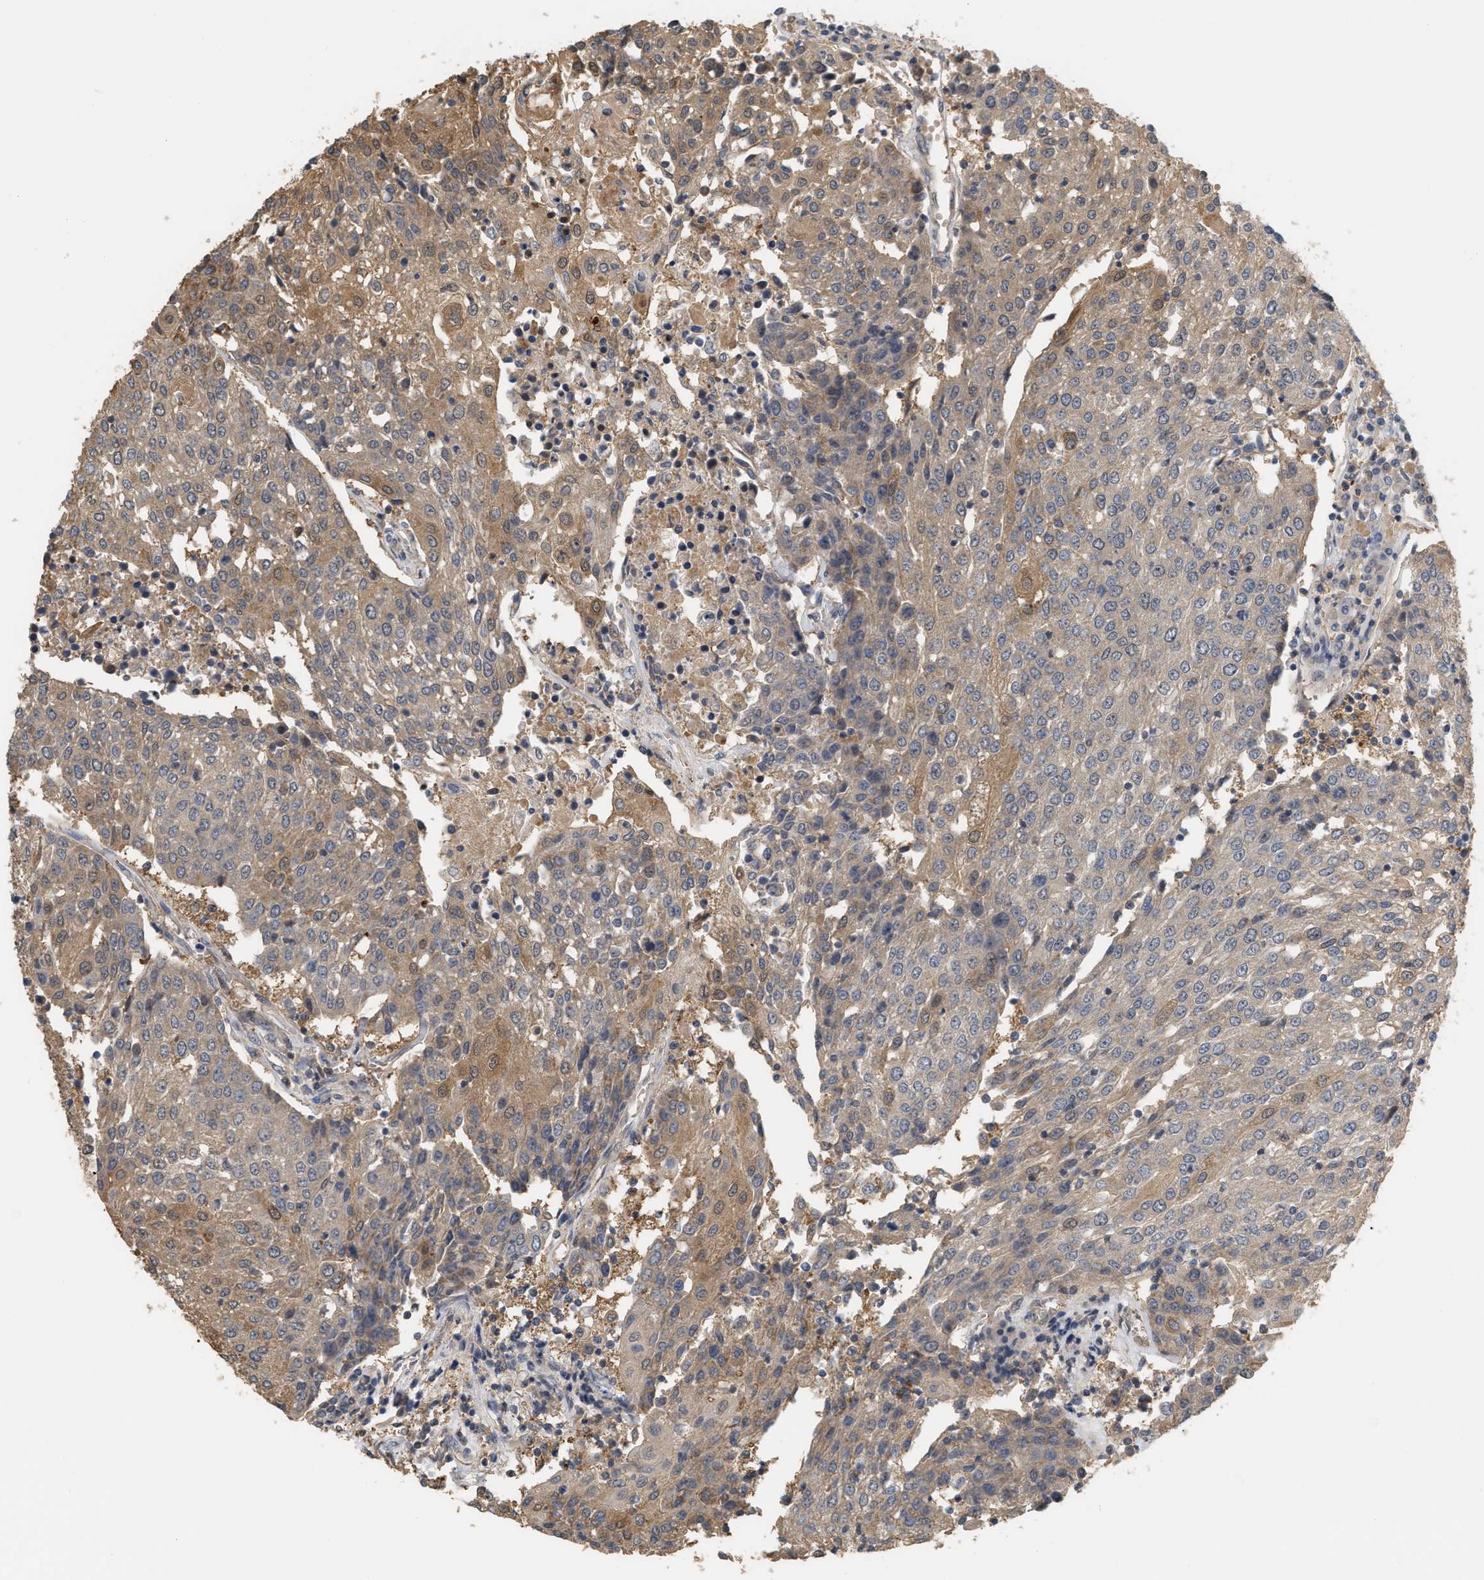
{"staining": {"intensity": "moderate", "quantity": ">75%", "location": "cytoplasmic/membranous"}, "tissue": "urothelial cancer", "cell_type": "Tumor cells", "image_type": "cancer", "snomed": [{"axis": "morphology", "description": "Urothelial carcinoma, High grade"}, {"axis": "topography", "description": "Urinary bladder"}], "caption": "A medium amount of moderate cytoplasmic/membranous staining is appreciated in approximately >75% of tumor cells in urothelial cancer tissue.", "gene": "MTPN", "patient": {"sex": "female", "age": 85}}